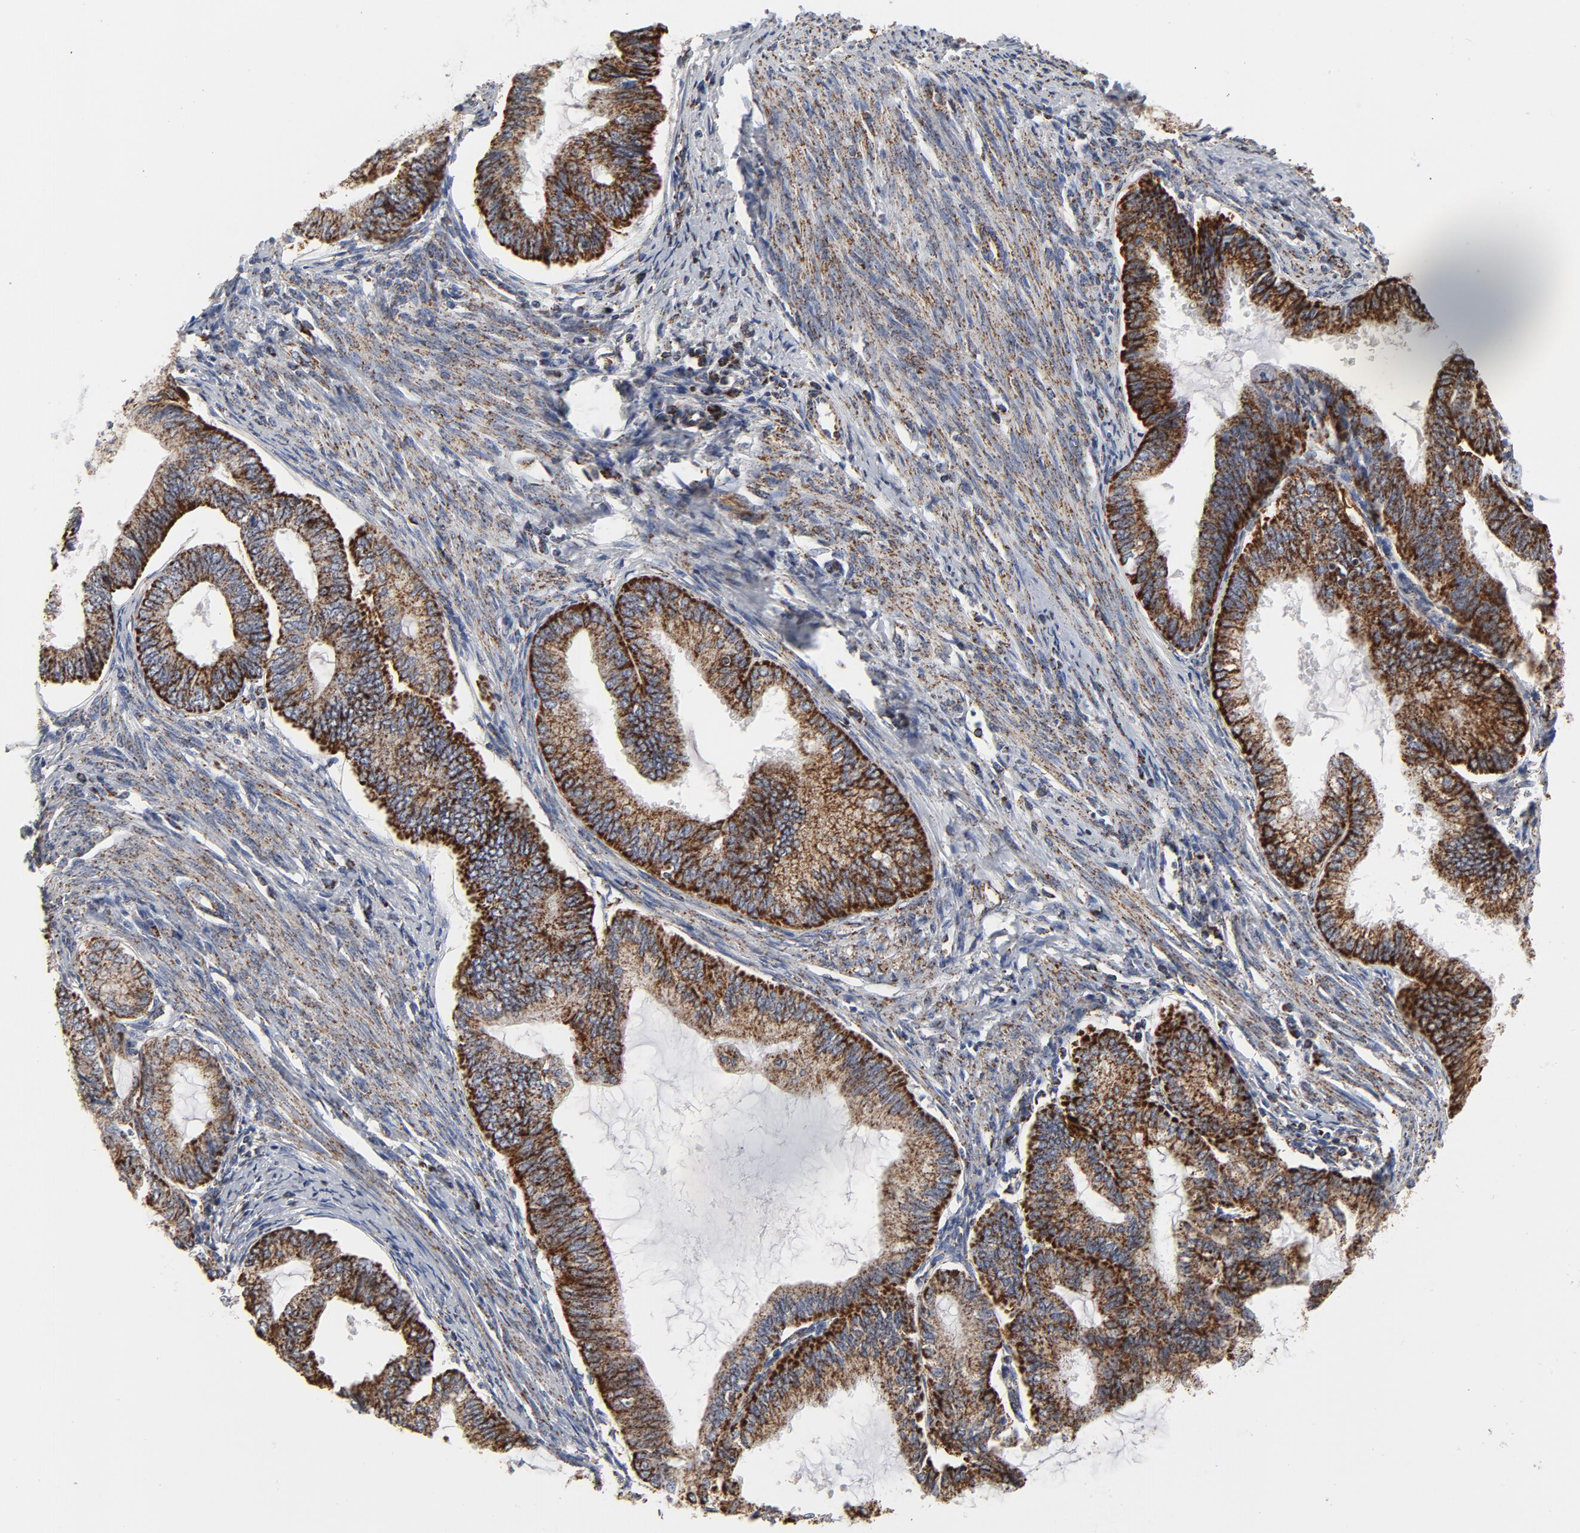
{"staining": {"intensity": "strong", "quantity": ">75%", "location": "cytoplasmic/membranous"}, "tissue": "endometrial cancer", "cell_type": "Tumor cells", "image_type": "cancer", "snomed": [{"axis": "morphology", "description": "Adenocarcinoma, NOS"}, {"axis": "topography", "description": "Endometrium"}], "caption": "Brown immunohistochemical staining in endometrial cancer demonstrates strong cytoplasmic/membranous staining in about >75% of tumor cells. (DAB (3,3'-diaminobenzidine) IHC with brightfield microscopy, high magnification).", "gene": "NDUFV2", "patient": {"sex": "female", "age": 86}}